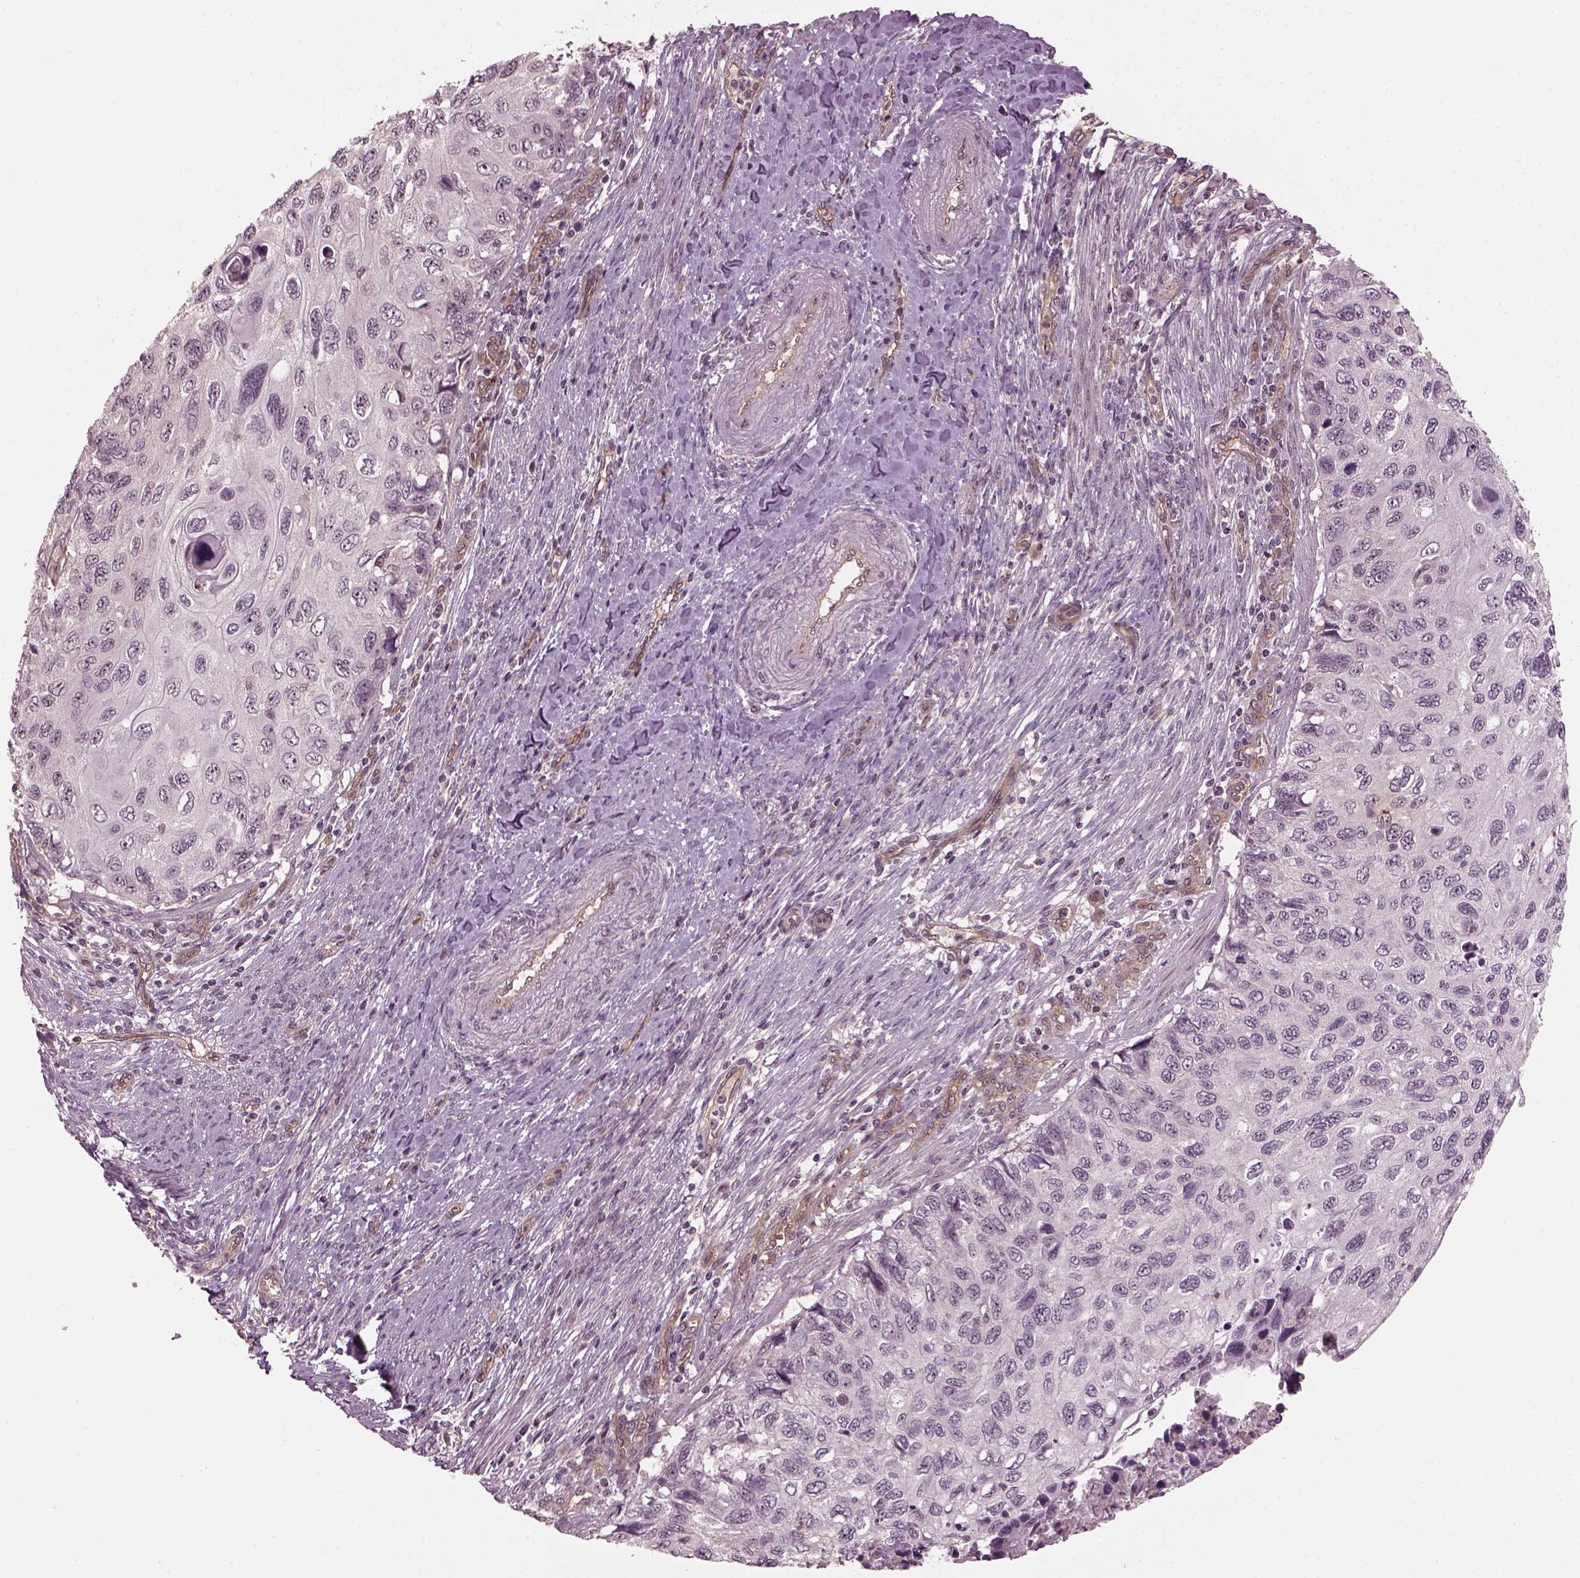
{"staining": {"intensity": "weak", "quantity": "<25%", "location": "nuclear"}, "tissue": "cervical cancer", "cell_type": "Tumor cells", "image_type": "cancer", "snomed": [{"axis": "morphology", "description": "Squamous cell carcinoma, NOS"}, {"axis": "topography", "description": "Cervix"}], "caption": "A high-resolution photomicrograph shows IHC staining of cervical squamous cell carcinoma, which reveals no significant staining in tumor cells. (DAB immunohistochemistry (IHC), high magnification).", "gene": "GNRH1", "patient": {"sex": "female", "age": 70}}